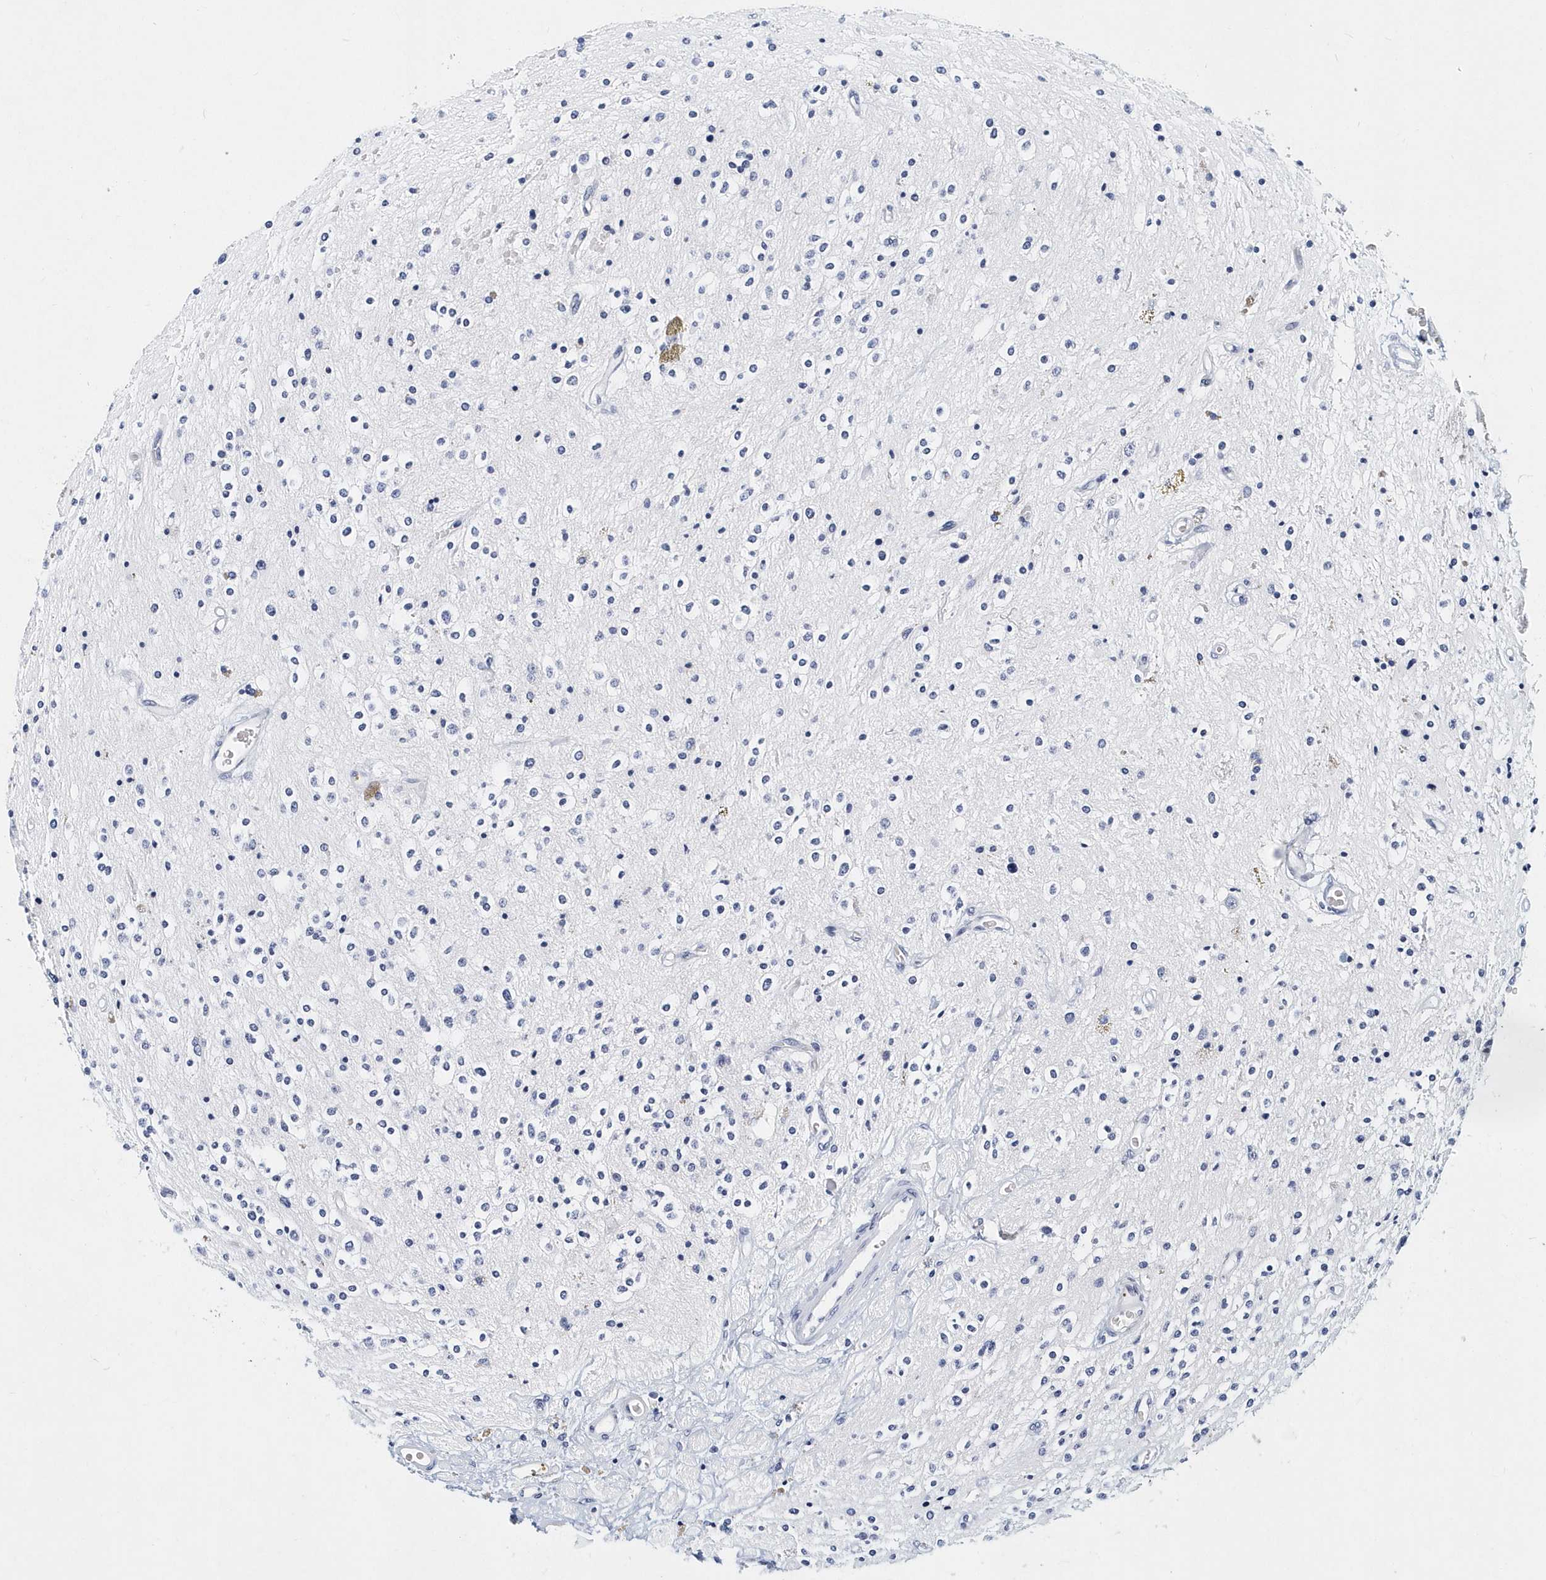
{"staining": {"intensity": "negative", "quantity": "none", "location": "none"}, "tissue": "glioma", "cell_type": "Tumor cells", "image_type": "cancer", "snomed": [{"axis": "morphology", "description": "Glioma, malignant, High grade"}, {"axis": "topography", "description": "Brain"}], "caption": "IHC micrograph of human malignant high-grade glioma stained for a protein (brown), which shows no staining in tumor cells.", "gene": "ITGA2B", "patient": {"sex": "male", "age": 34}}